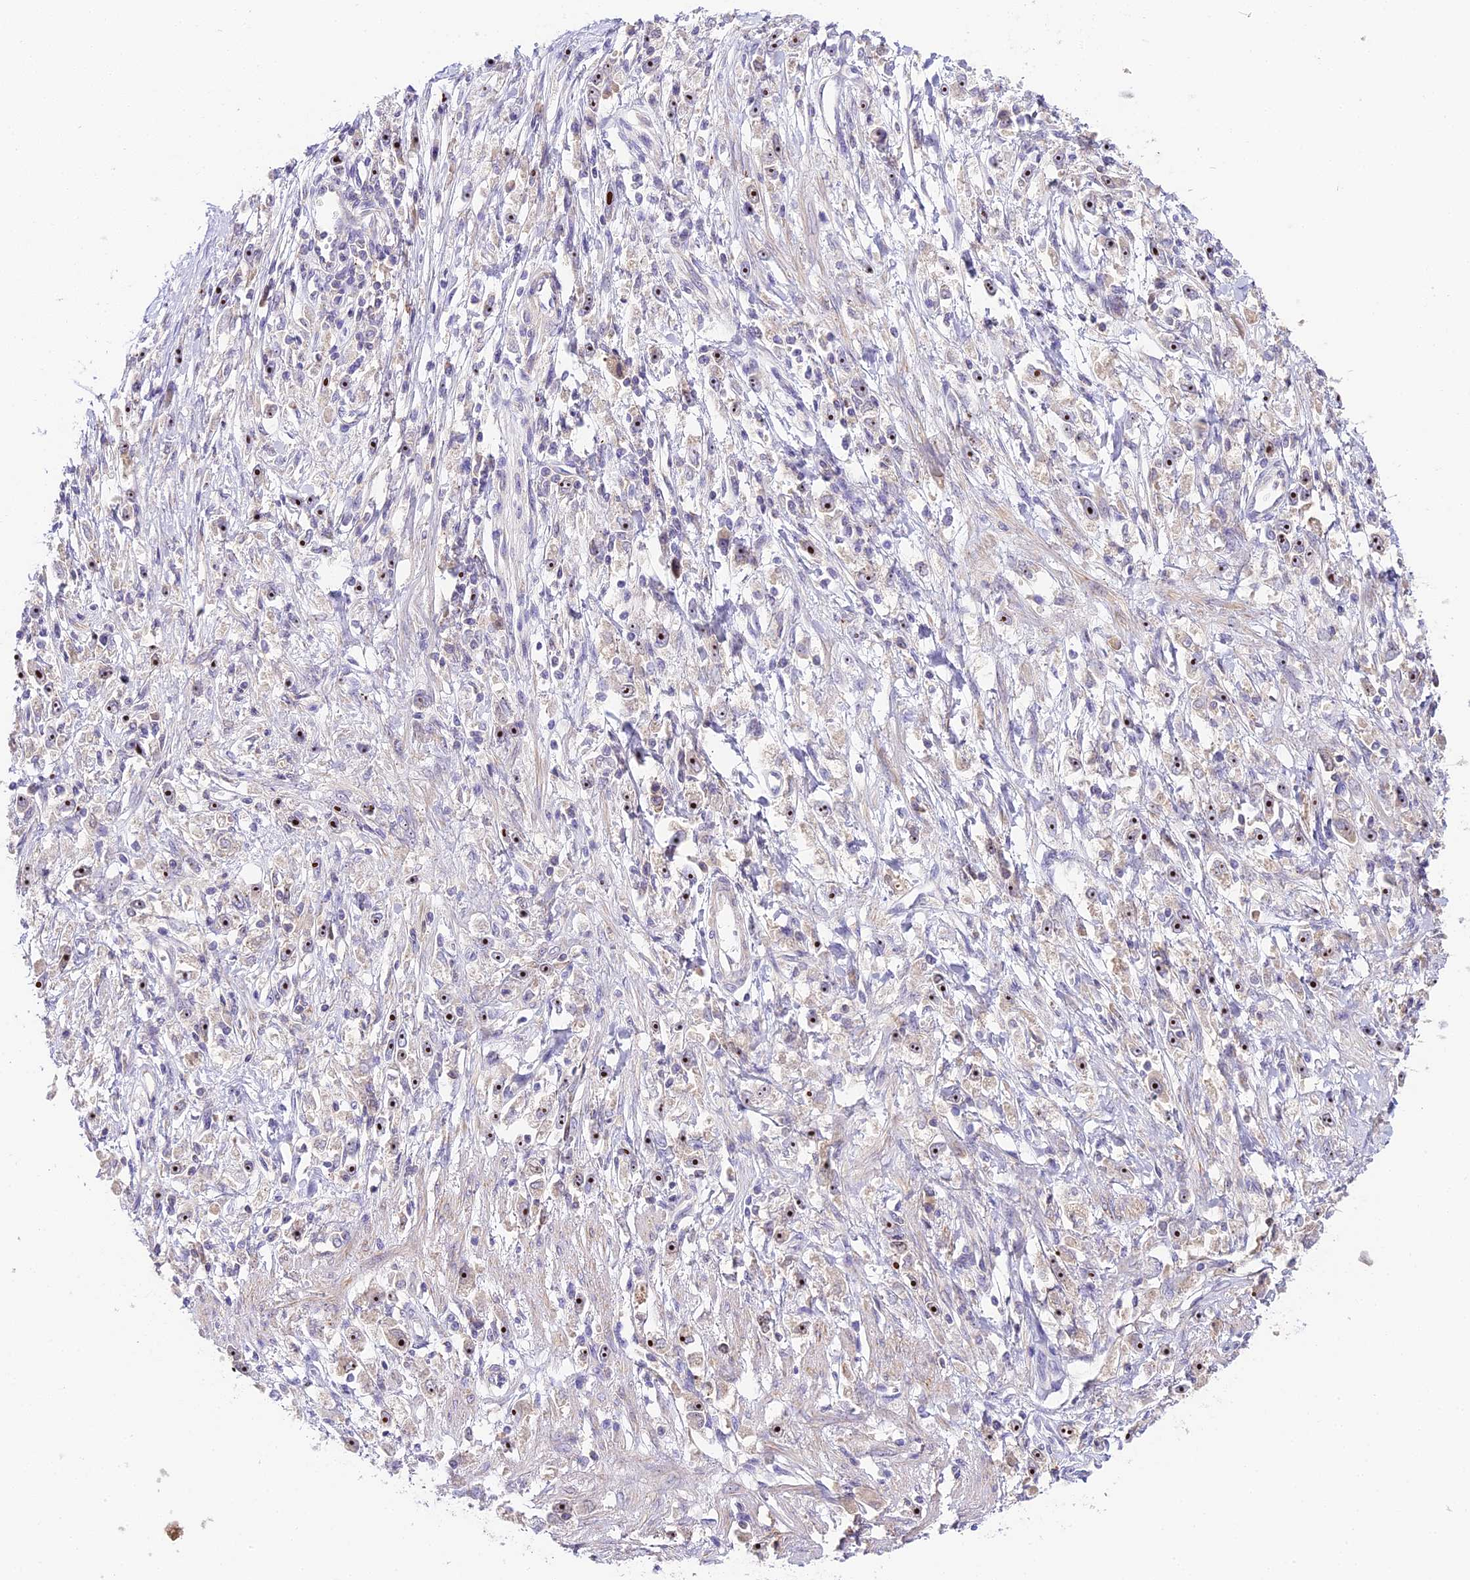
{"staining": {"intensity": "moderate", "quantity": ">75%", "location": "nuclear"}, "tissue": "stomach cancer", "cell_type": "Tumor cells", "image_type": "cancer", "snomed": [{"axis": "morphology", "description": "Adenocarcinoma, NOS"}, {"axis": "topography", "description": "Stomach"}], "caption": "Stomach cancer stained with a brown dye exhibits moderate nuclear positive staining in about >75% of tumor cells.", "gene": "RAD51", "patient": {"sex": "female", "age": 59}}